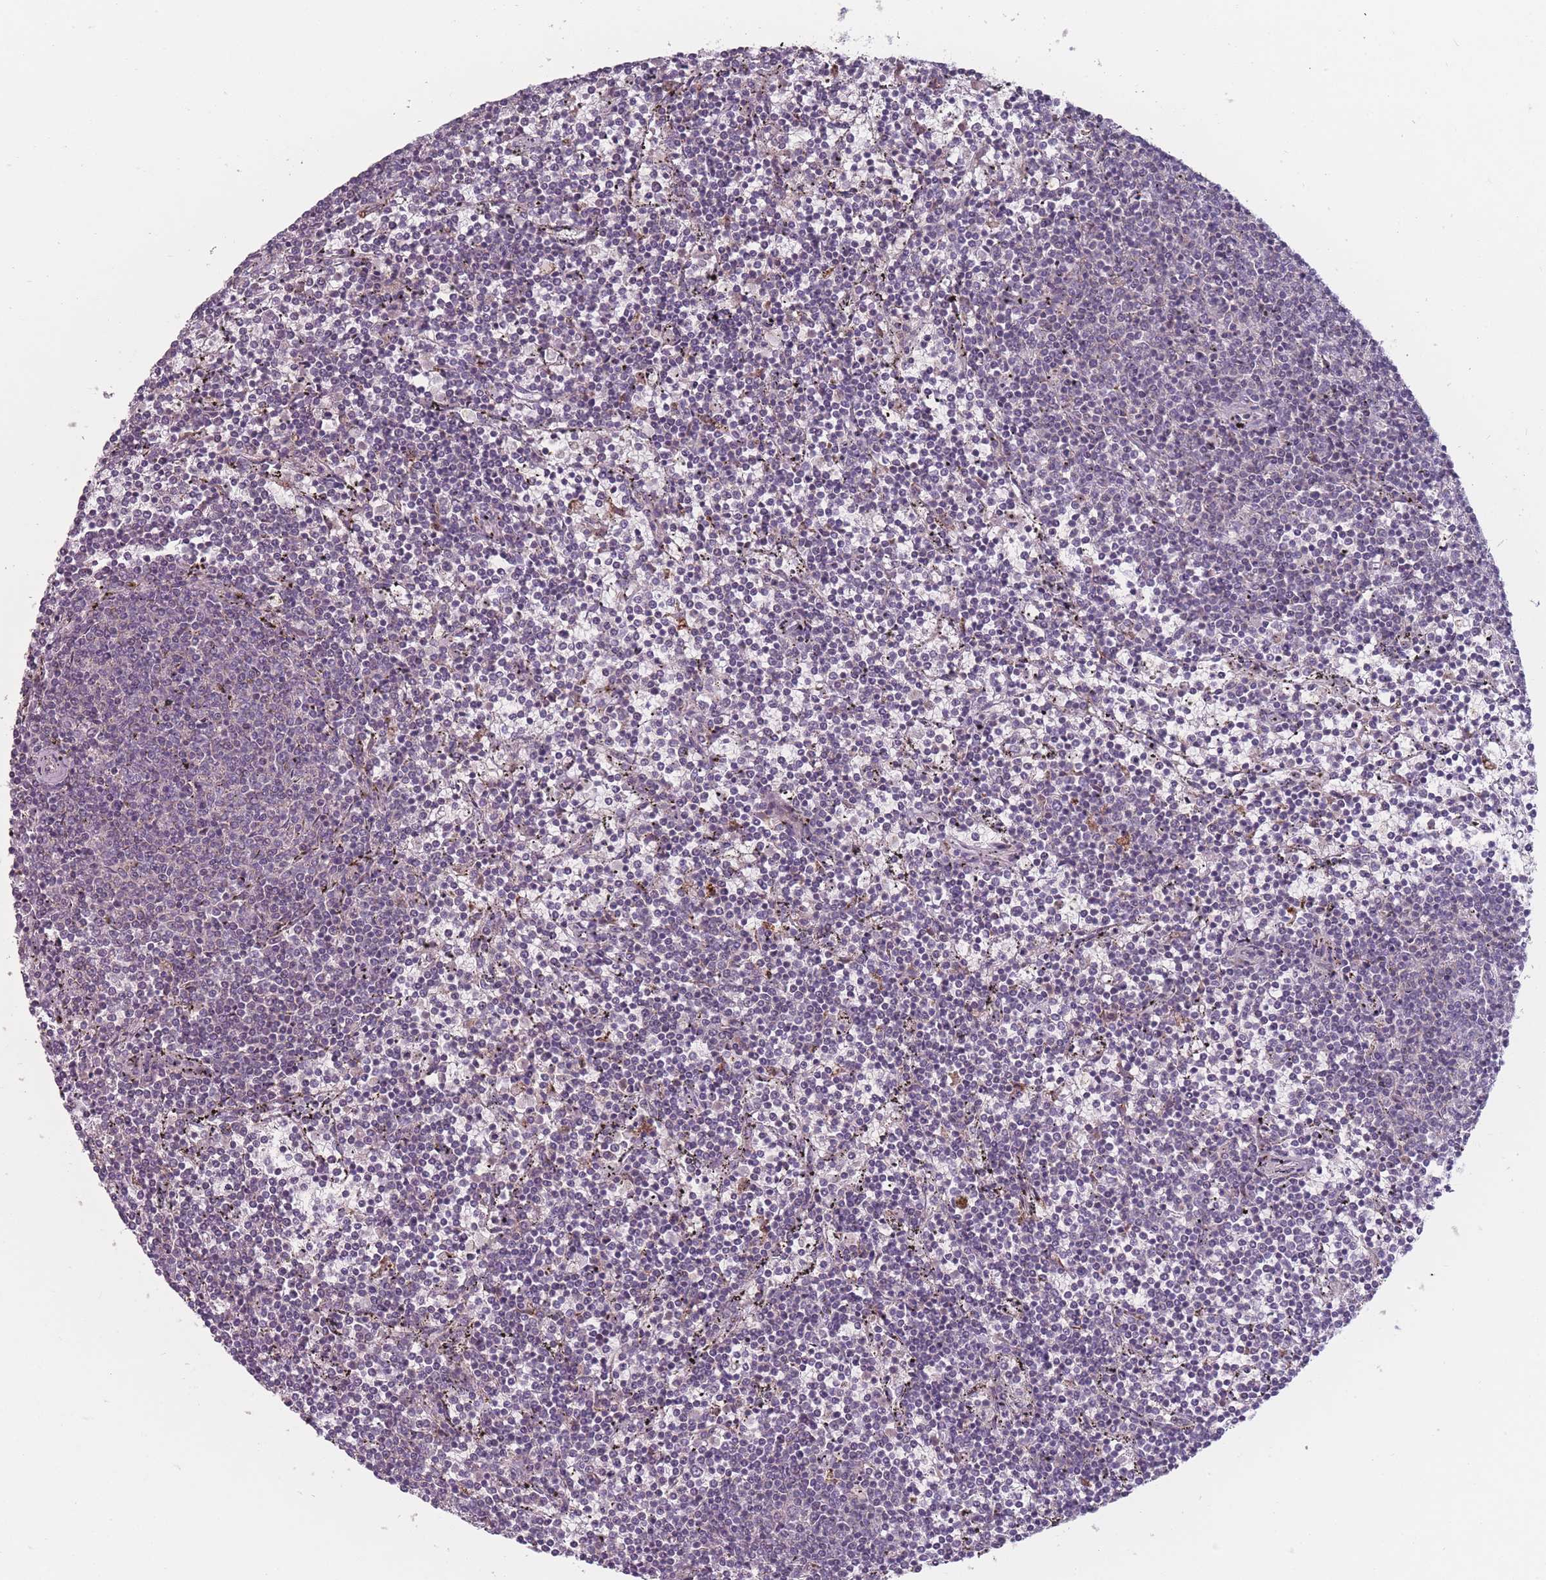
{"staining": {"intensity": "negative", "quantity": "none", "location": "none"}, "tissue": "lymphoma", "cell_type": "Tumor cells", "image_type": "cancer", "snomed": [{"axis": "morphology", "description": "Malignant lymphoma, non-Hodgkin's type, Low grade"}, {"axis": "topography", "description": "Spleen"}], "caption": "A photomicrograph of lymphoma stained for a protein reveals no brown staining in tumor cells.", "gene": "PEX11B", "patient": {"sex": "female", "age": 50}}